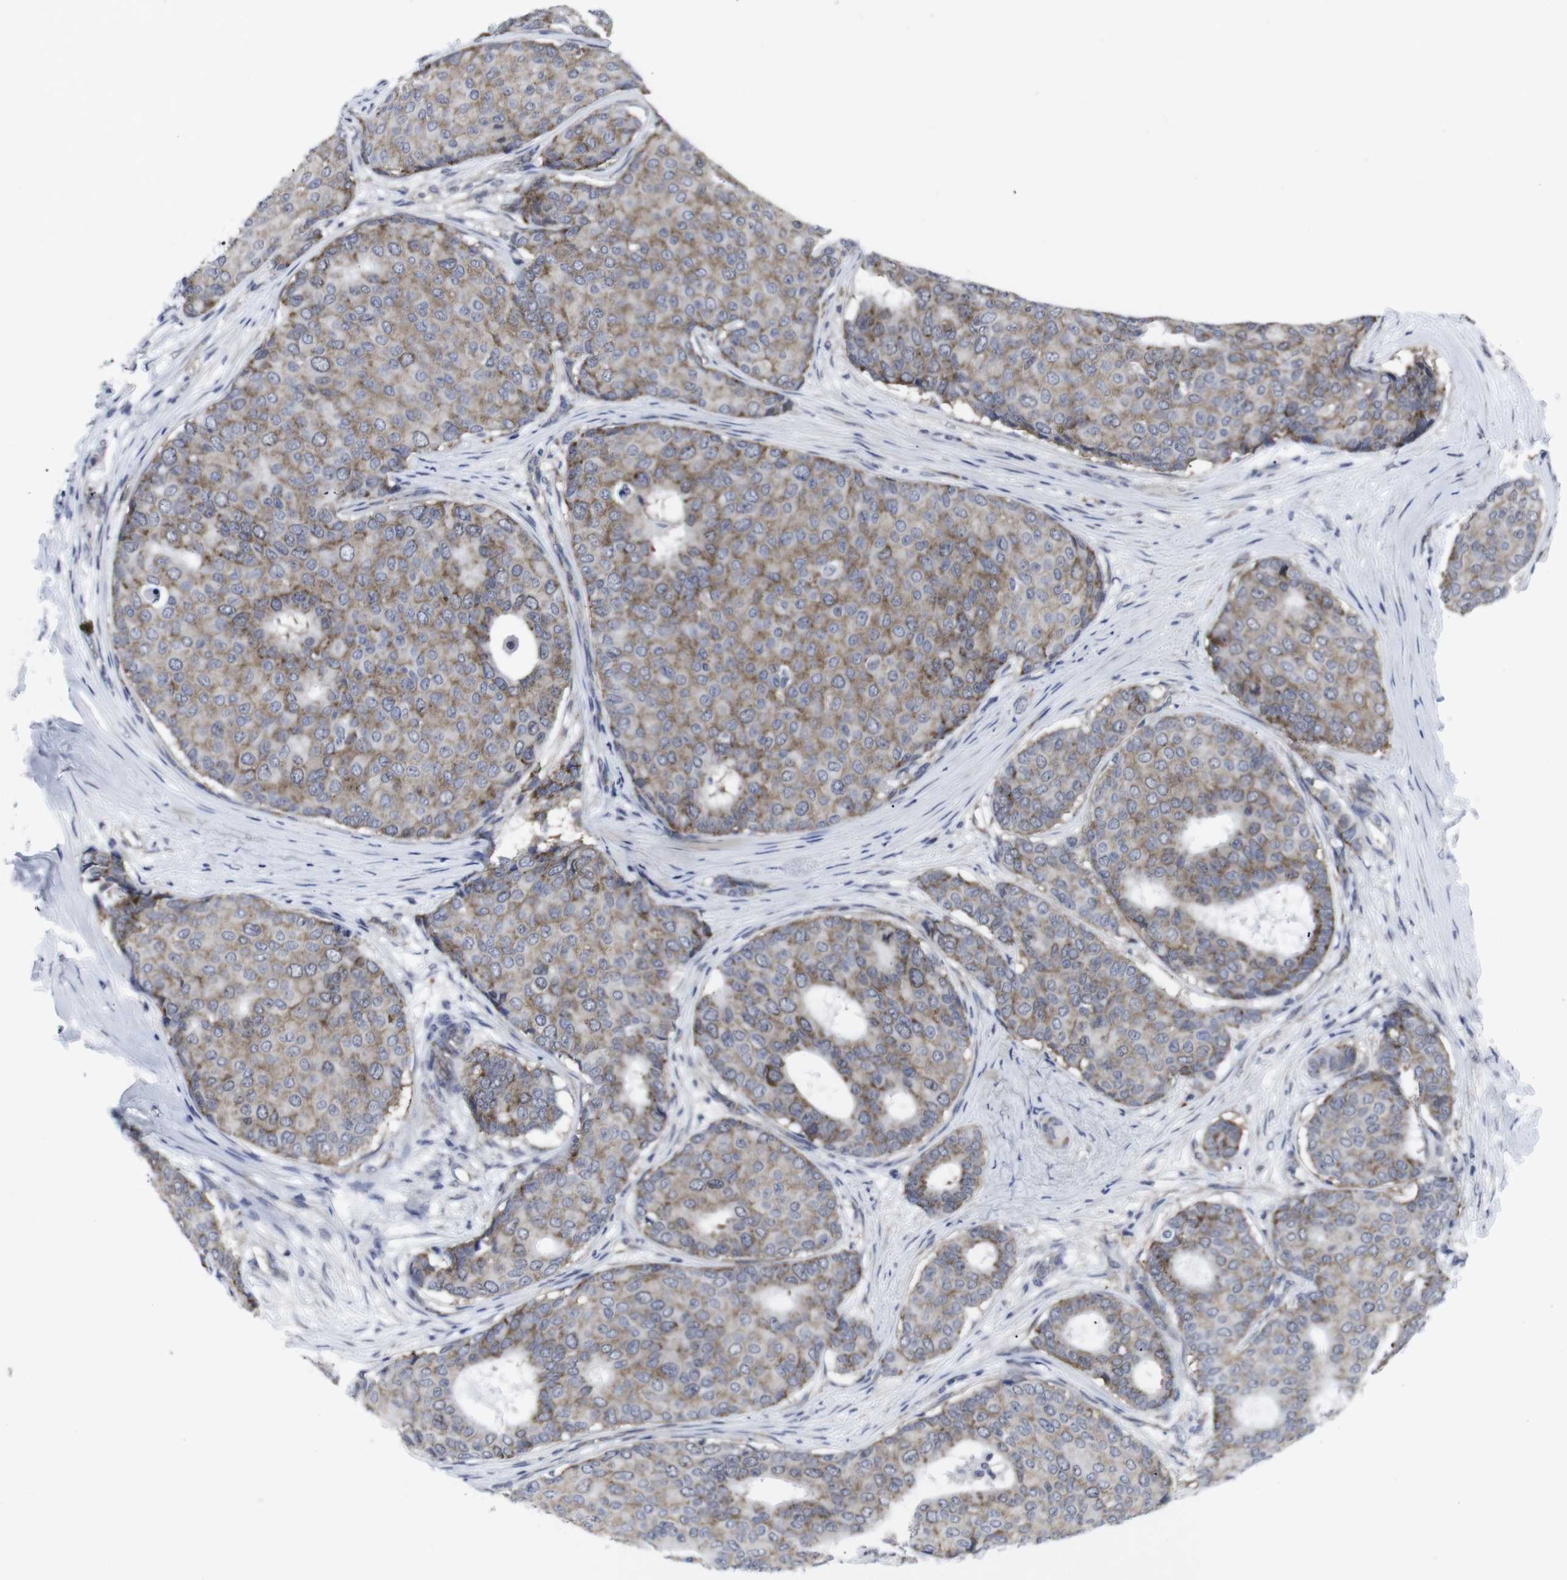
{"staining": {"intensity": "moderate", "quantity": ">75%", "location": "cytoplasmic/membranous"}, "tissue": "breast cancer", "cell_type": "Tumor cells", "image_type": "cancer", "snomed": [{"axis": "morphology", "description": "Duct carcinoma"}, {"axis": "topography", "description": "Breast"}], "caption": "Tumor cells show medium levels of moderate cytoplasmic/membranous positivity in about >75% of cells in human intraductal carcinoma (breast). Ihc stains the protein of interest in brown and the nuclei are stained blue.", "gene": "GEMIN2", "patient": {"sex": "female", "age": 75}}